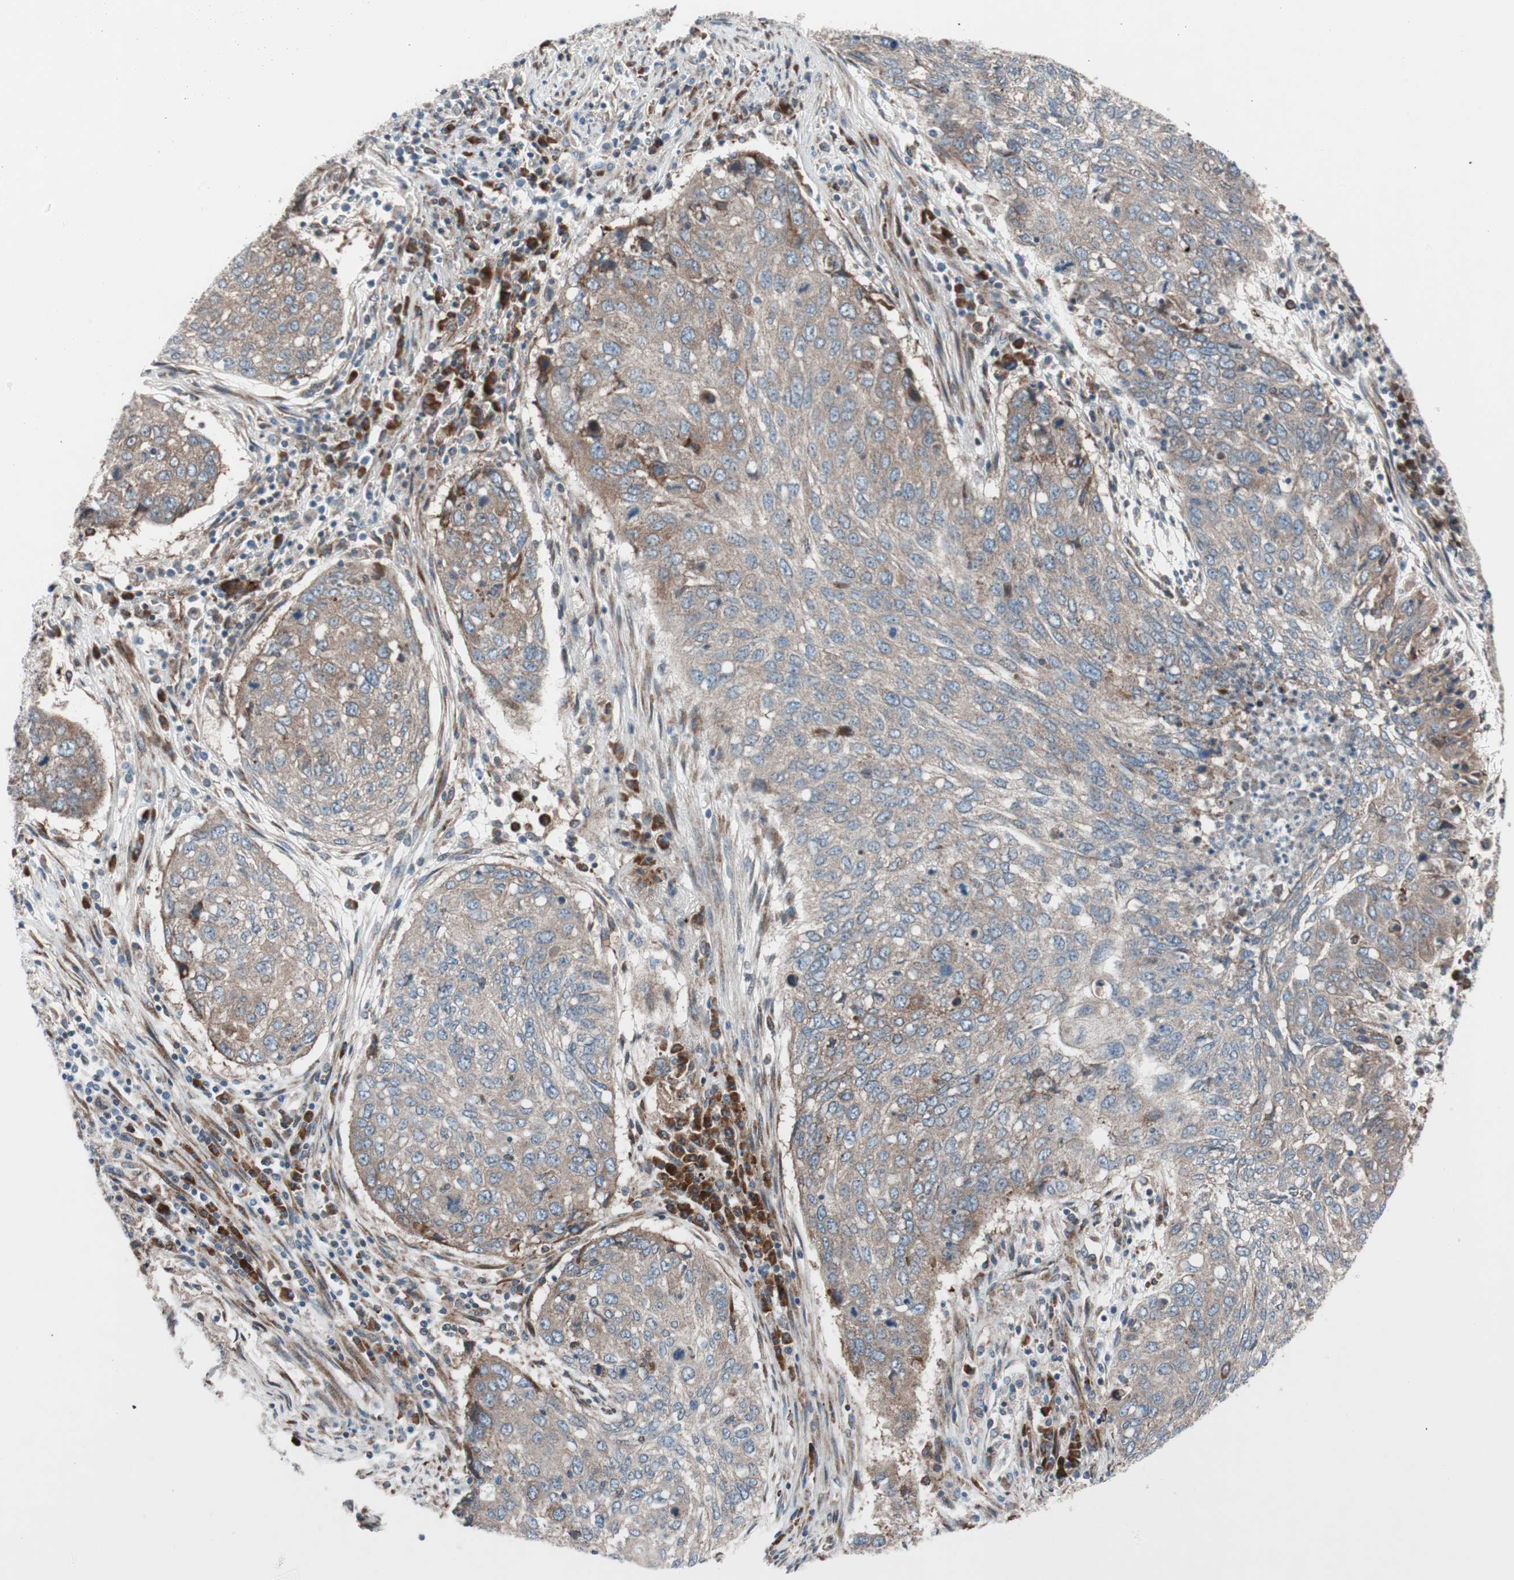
{"staining": {"intensity": "moderate", "quantity": ">75%", "location": "cytoplasmic/membranous"}, "tissue": "lung cancer", "cell_type": "Tumor cells", "image_type": "cancer", "snomed": [{"axis": "morphology", "description": "Squamous cell carcinoma, NOS"}, {"axis": "topography", "description": "Lung"}], "caption": "Human squamous cell carcinoma (lung) stained for a protein (brown) demonstrates moderate cytoplasmic/membranous positive positivity in approximately >75% of tumor cells.", "gene": "CCL14", "patient": {"sex": "female", "age": 63}}